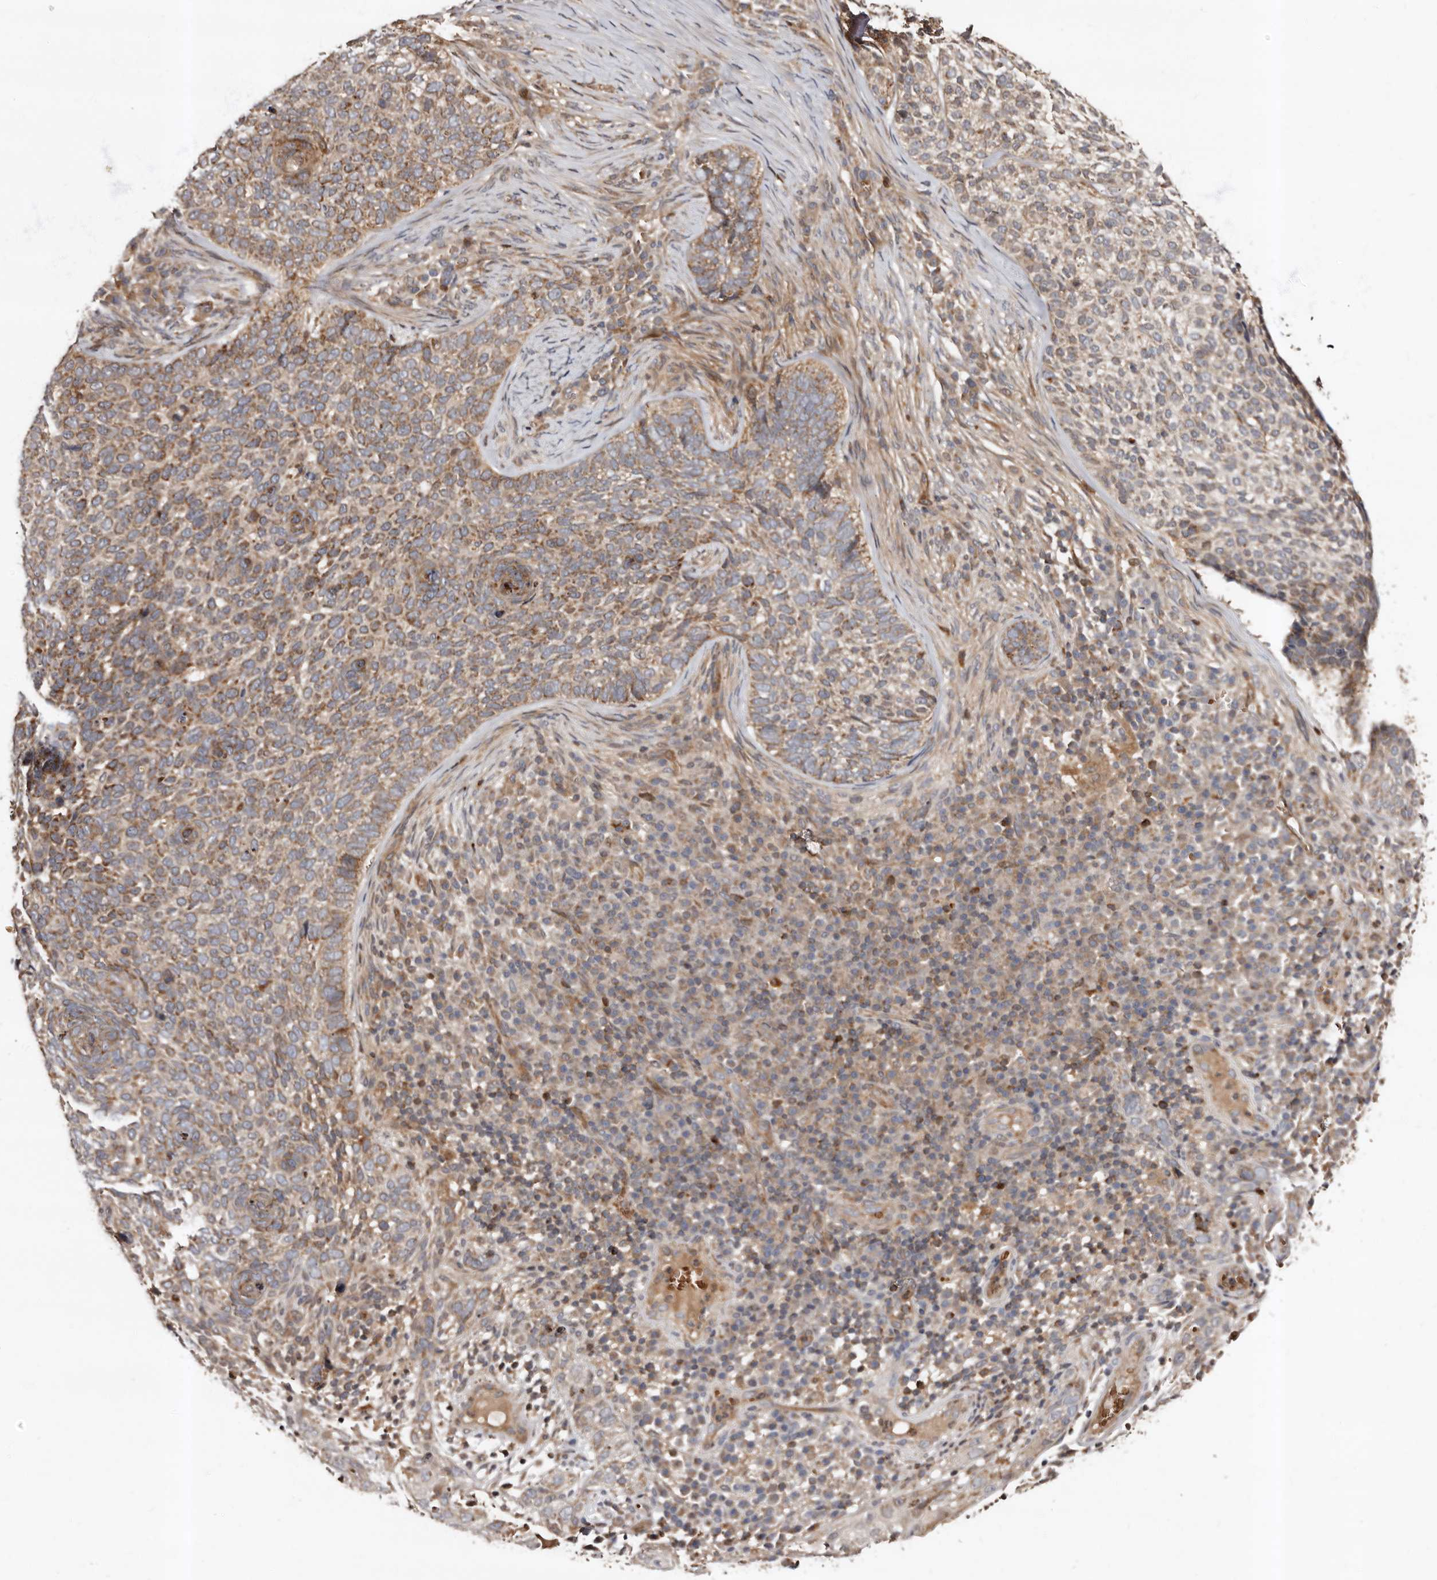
{"staining": {"intensity": "moderate", "quantity": ">75%", "location": "cytoplasmic/membranous"}, "tissue": "skin cancer", "cell_type": "Tumor cells", "image_type": "cancer", "snomed": [{"axis": "morphology", "description": "Basal cell carcinoma"}, {"axis": "topography", "description": "Skin"}], "caption": "Skin basal cell carcinoma stained with a protein marker reveals moderate staining in tumor cells.", "gene": "BAX", "patient": {"sex": "female", "age": 64}}